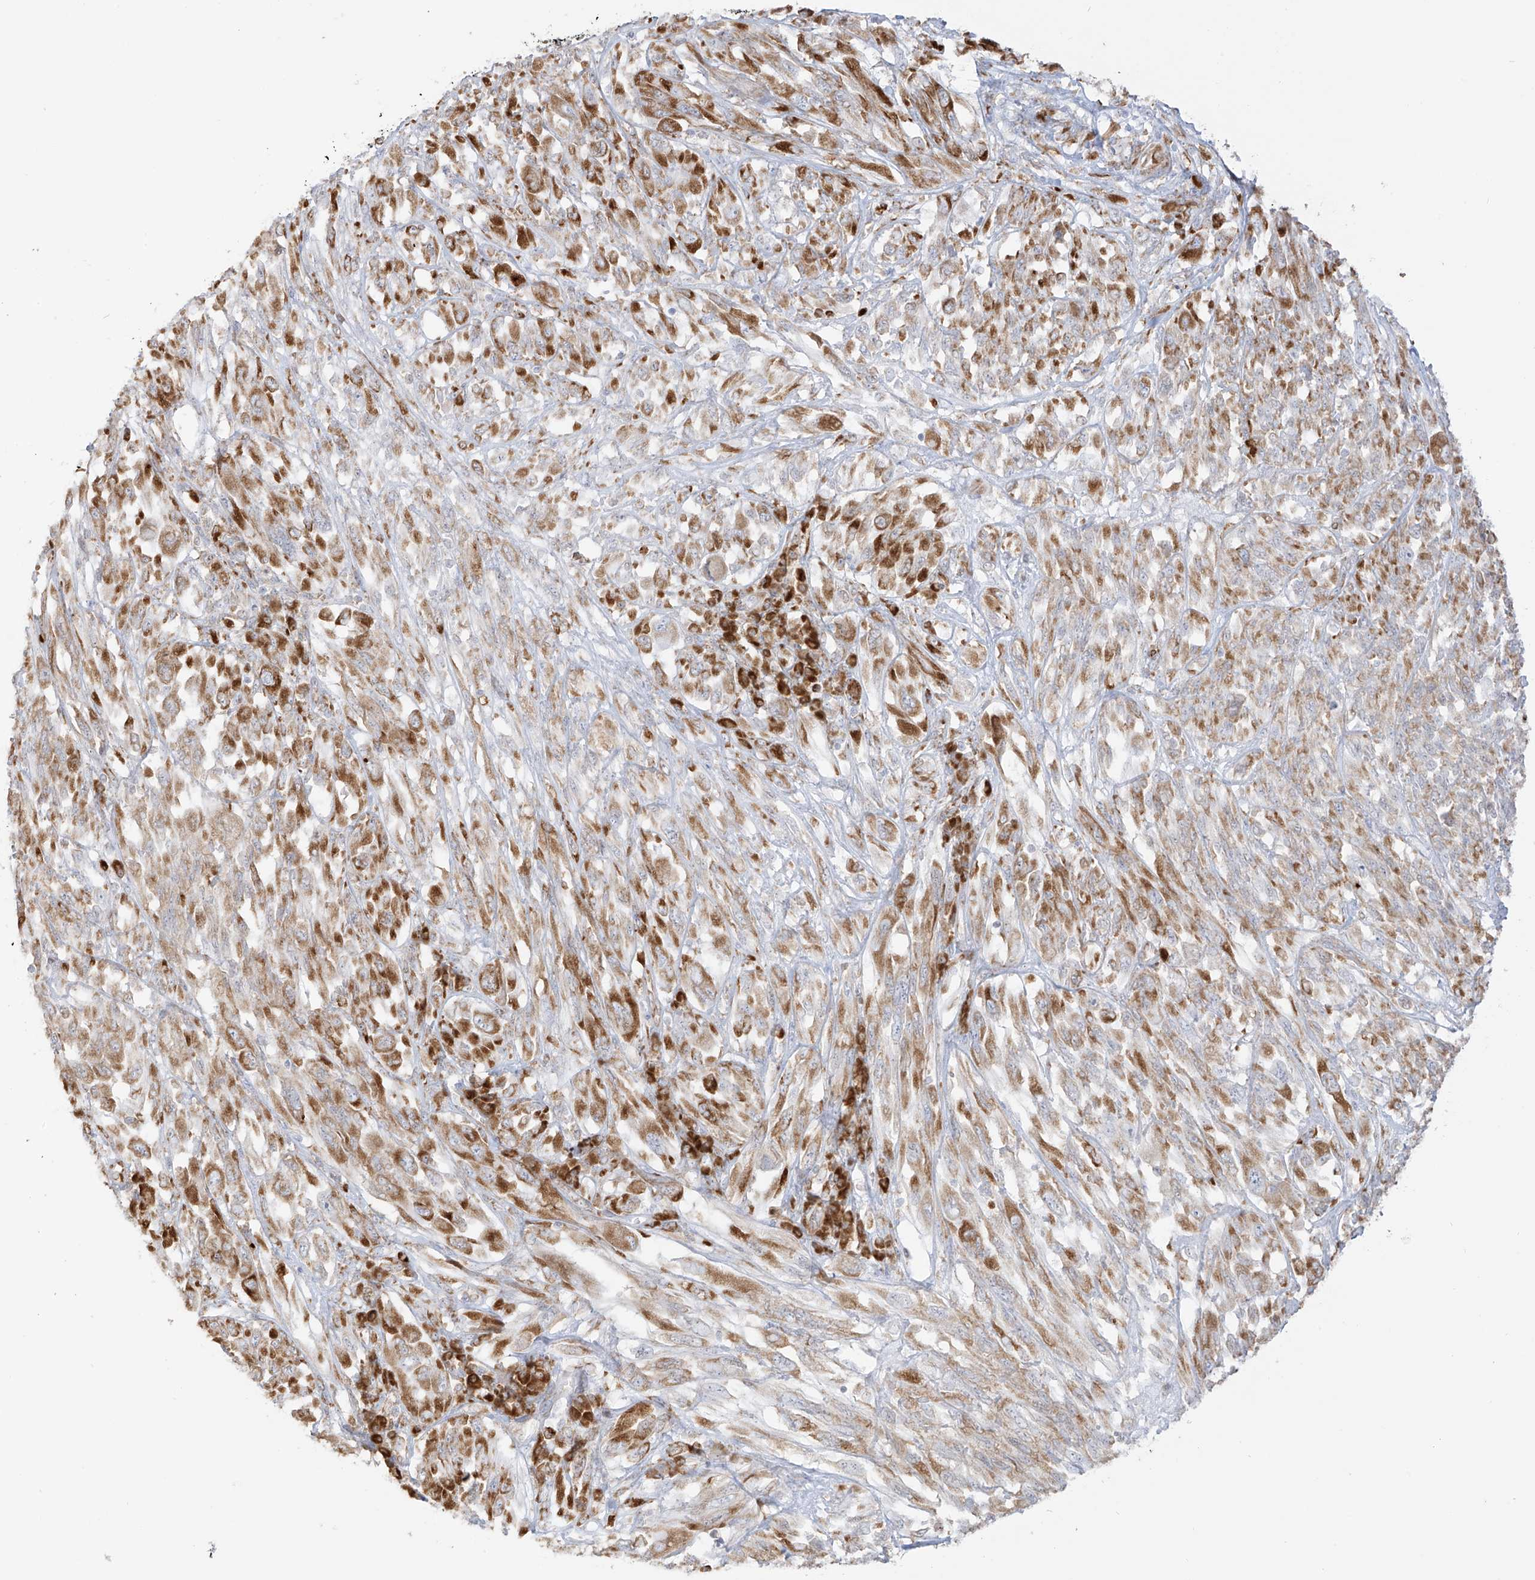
{"staining": {"intensity": "moderate", "quantity": ">75%", "location": "cytoplasmic/membranous"}, "tissue": "melanoma", "cell_type": "Tumor cells", "image_type": "cancer", "snomed": [{"axis": "morphology", "description": "Malignant melanoma, NOS"}, {"axis": "topography", "description": "Skin"}], "caption": "A brown stain shows moderate cytoplasmic/membranous expression of a protein in human malignant melanoma tumor cells.", "gene": "LRRC59", "patient": {"sex": "female", "age": 91}}